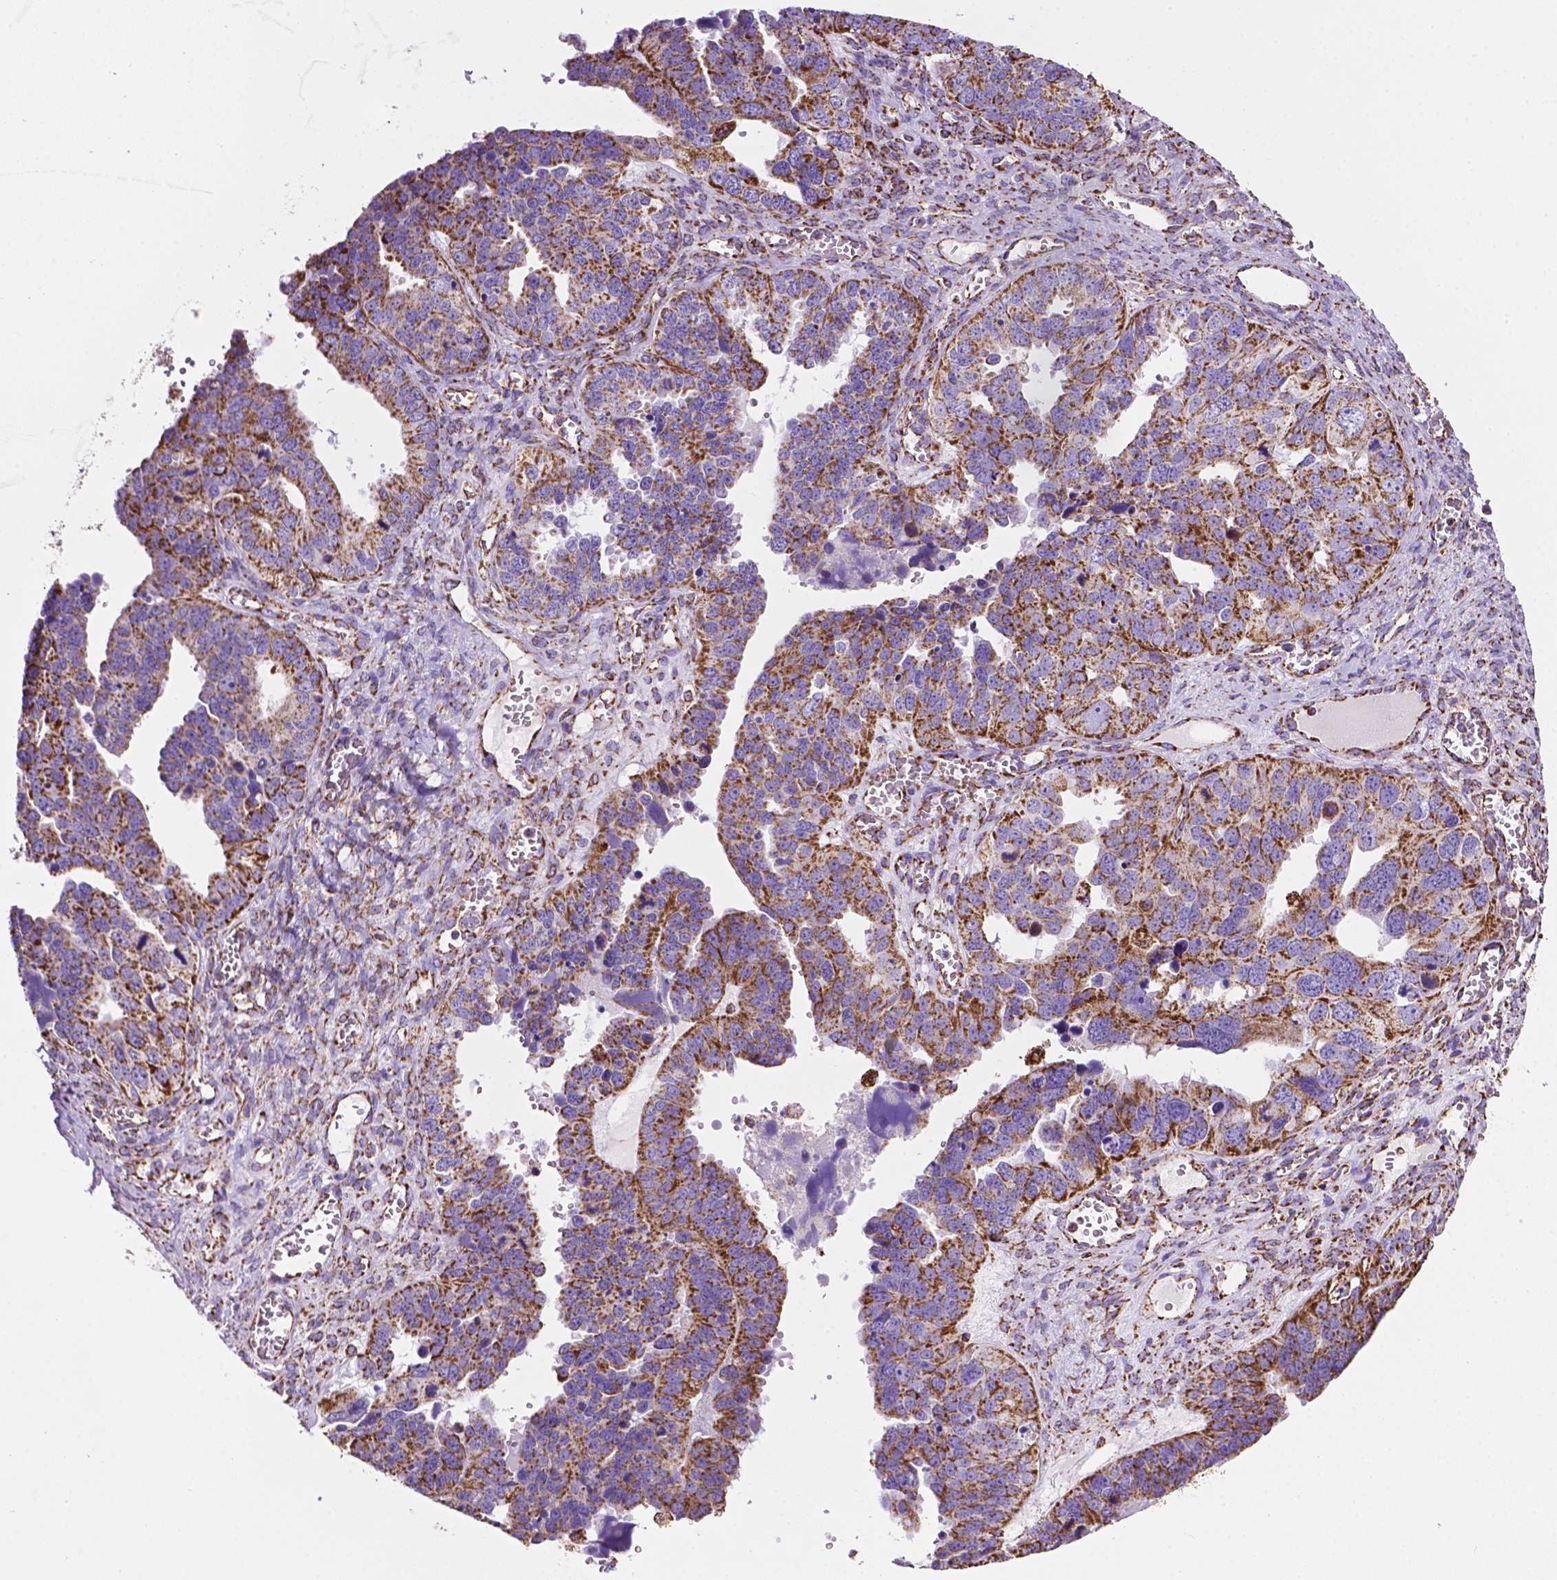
{"staining": {"intensity": "strong", "quantity": ">75%", "location": "cytoplasmic/membranous"}, "tissue": "ovarian cancer", "cell_type": "Tumor cells", "image_type": "cancer", "snomed": [{"axis": "morphology", "description": "Cystadenocarcinoma, serous, NOS"}, {"axis": "topography", "description": "Ovary"}], "caption": "Protein expression analysis of ovarian cancer demonstrates strong cytoplasmic/membranous expression in about >75% of tumor cells.", "gene": "RMDN3", "patient": {"sex": "female", "age": 76}}